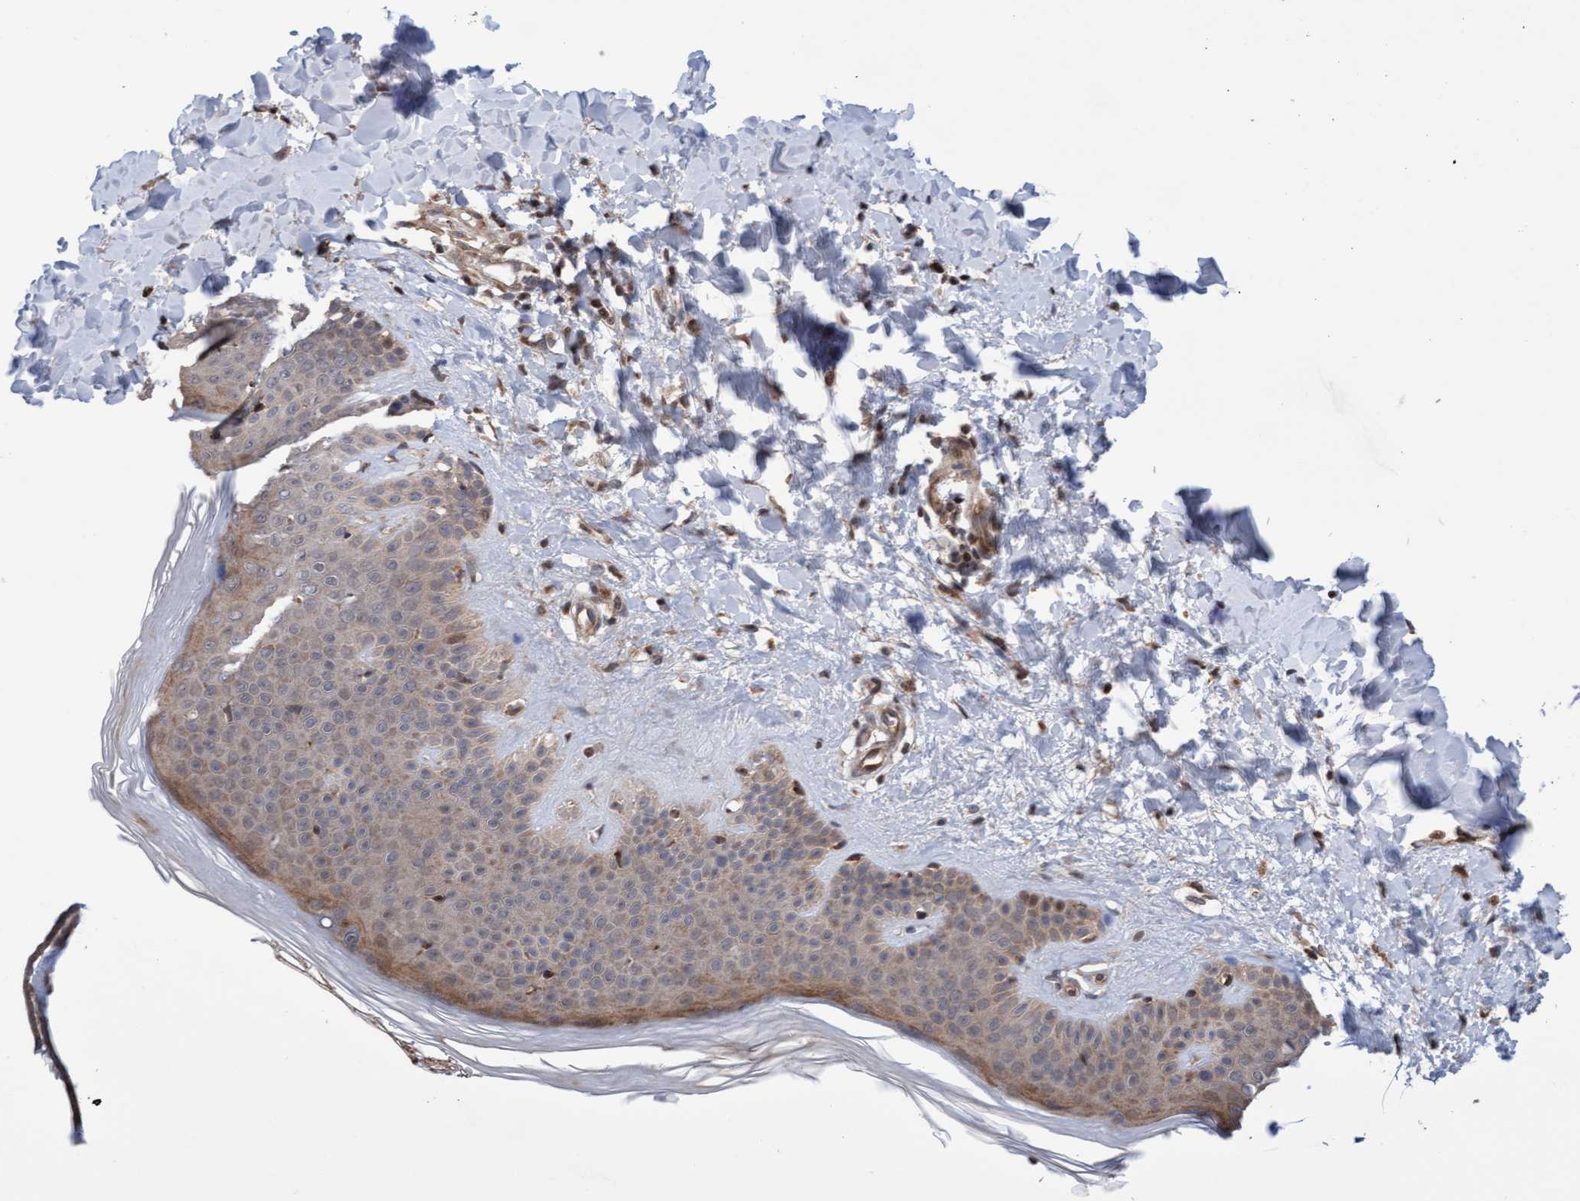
{"staining": {"intensity": "moderate", "quantity": ">75%", "location": "cytoplasmic/membranous"}, "tissue": "skin", "cell_type": "Fibroblasts", "image_type": "normal", "snomed": [{"axis": "morphology", "description": "Normal tissue, NOS"}, {"axis": "morphology", "description": "Malignant melanoma, Metastatic site"}, {"axis": "topography", "description": "Skin"}], "caption": "A medium amount of moderate cytoplasmic/membranous positivity is present in approximately >75% of fibroblasts in benign skin.", "gene": "PECR", "patient": {"sex": "male", "age": 41}}